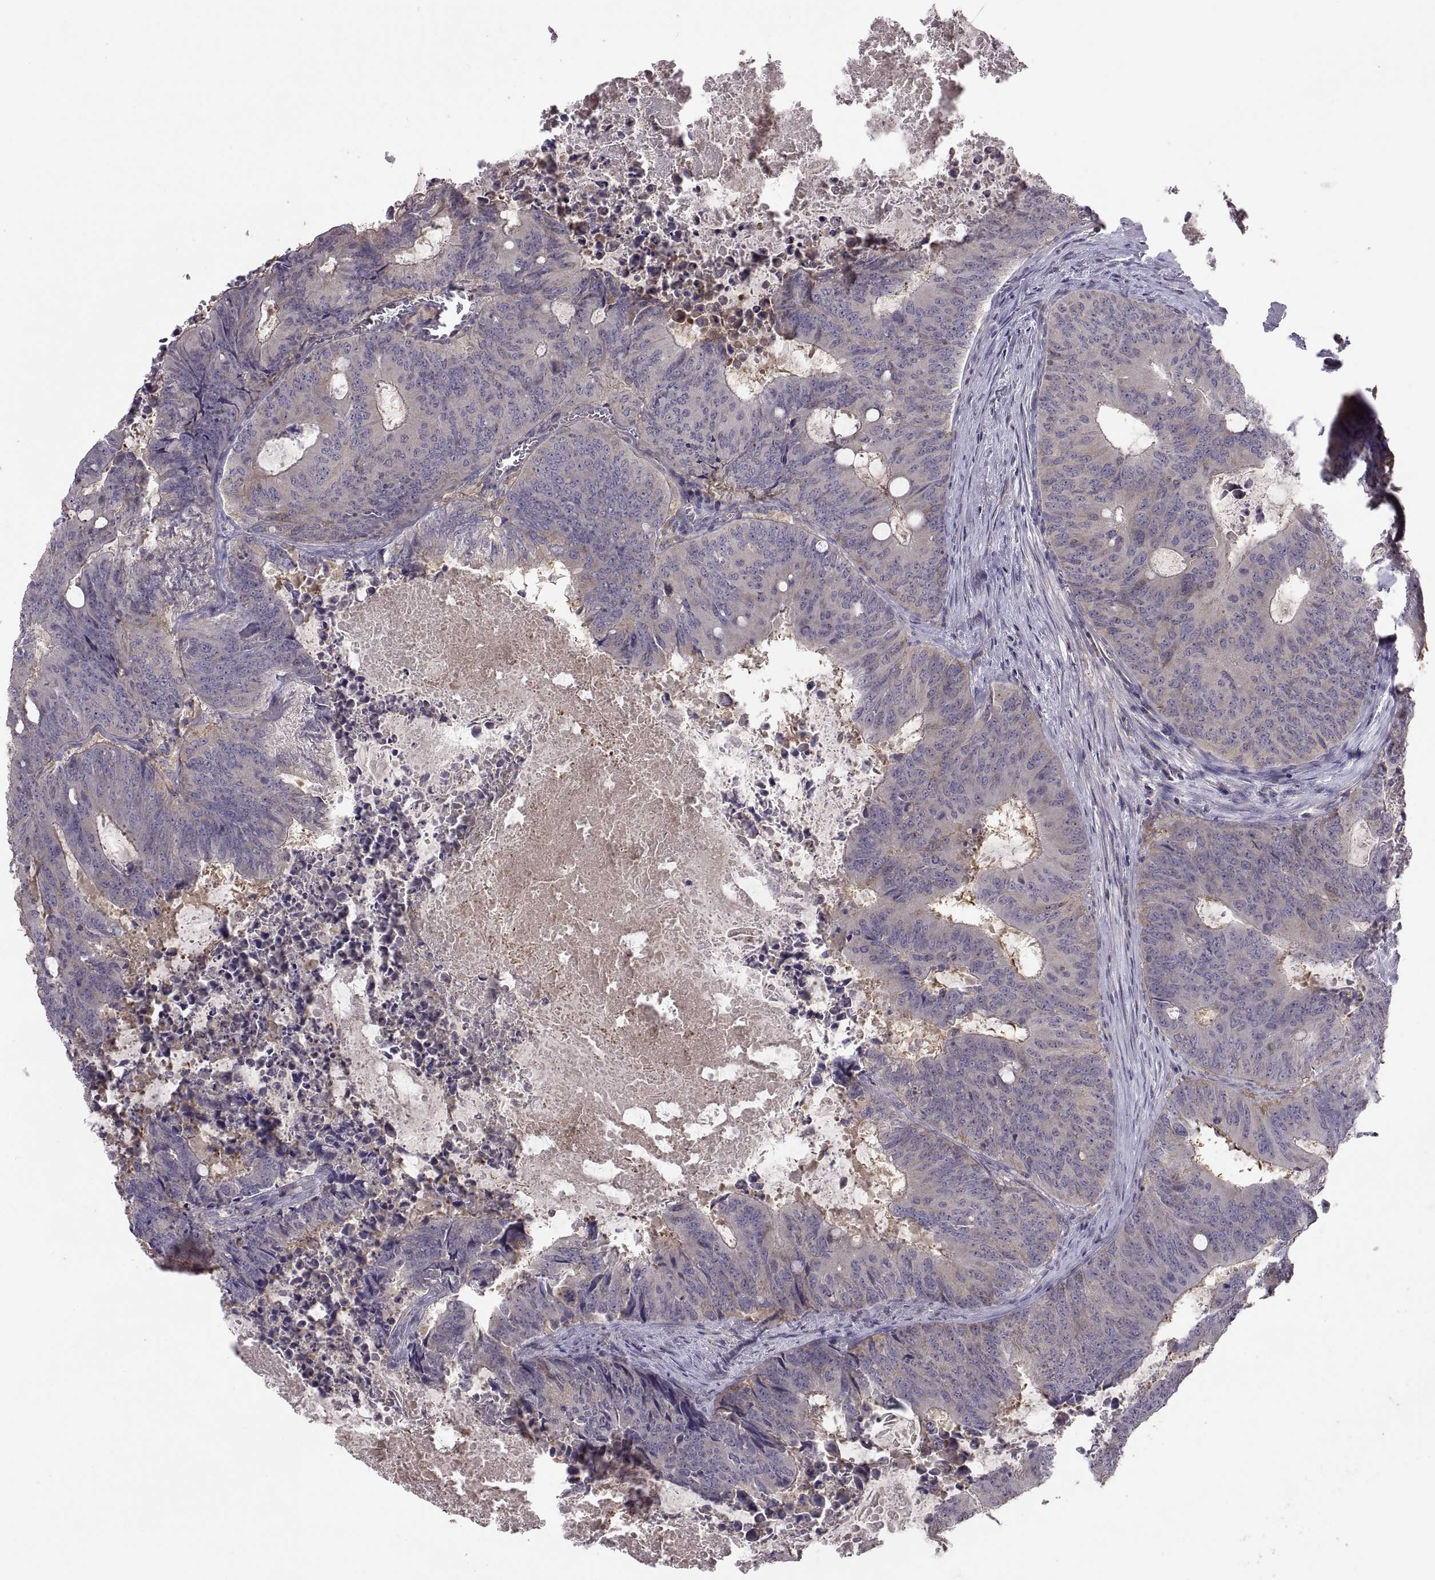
{"staining": {"intensity": "negative", "quantity": "none", "location": "none"}, "tissue": "colorectal cancer", "cell_type": "Tumor cells", "image_type": "cancer", "snomed": [{"axis": "morphology", "description": "Adenocarcinoma, NOS"}, {"axis": "topography", "description": "Colon"}], "caption": "DAB (3,3'-diaminobenzidine) immunohistochemical staining of colorectal cancer demonstrates no significant staining in tumor cells.", "gene": "NMNAT2", "patient": {"sex": "male", "age": 67}}